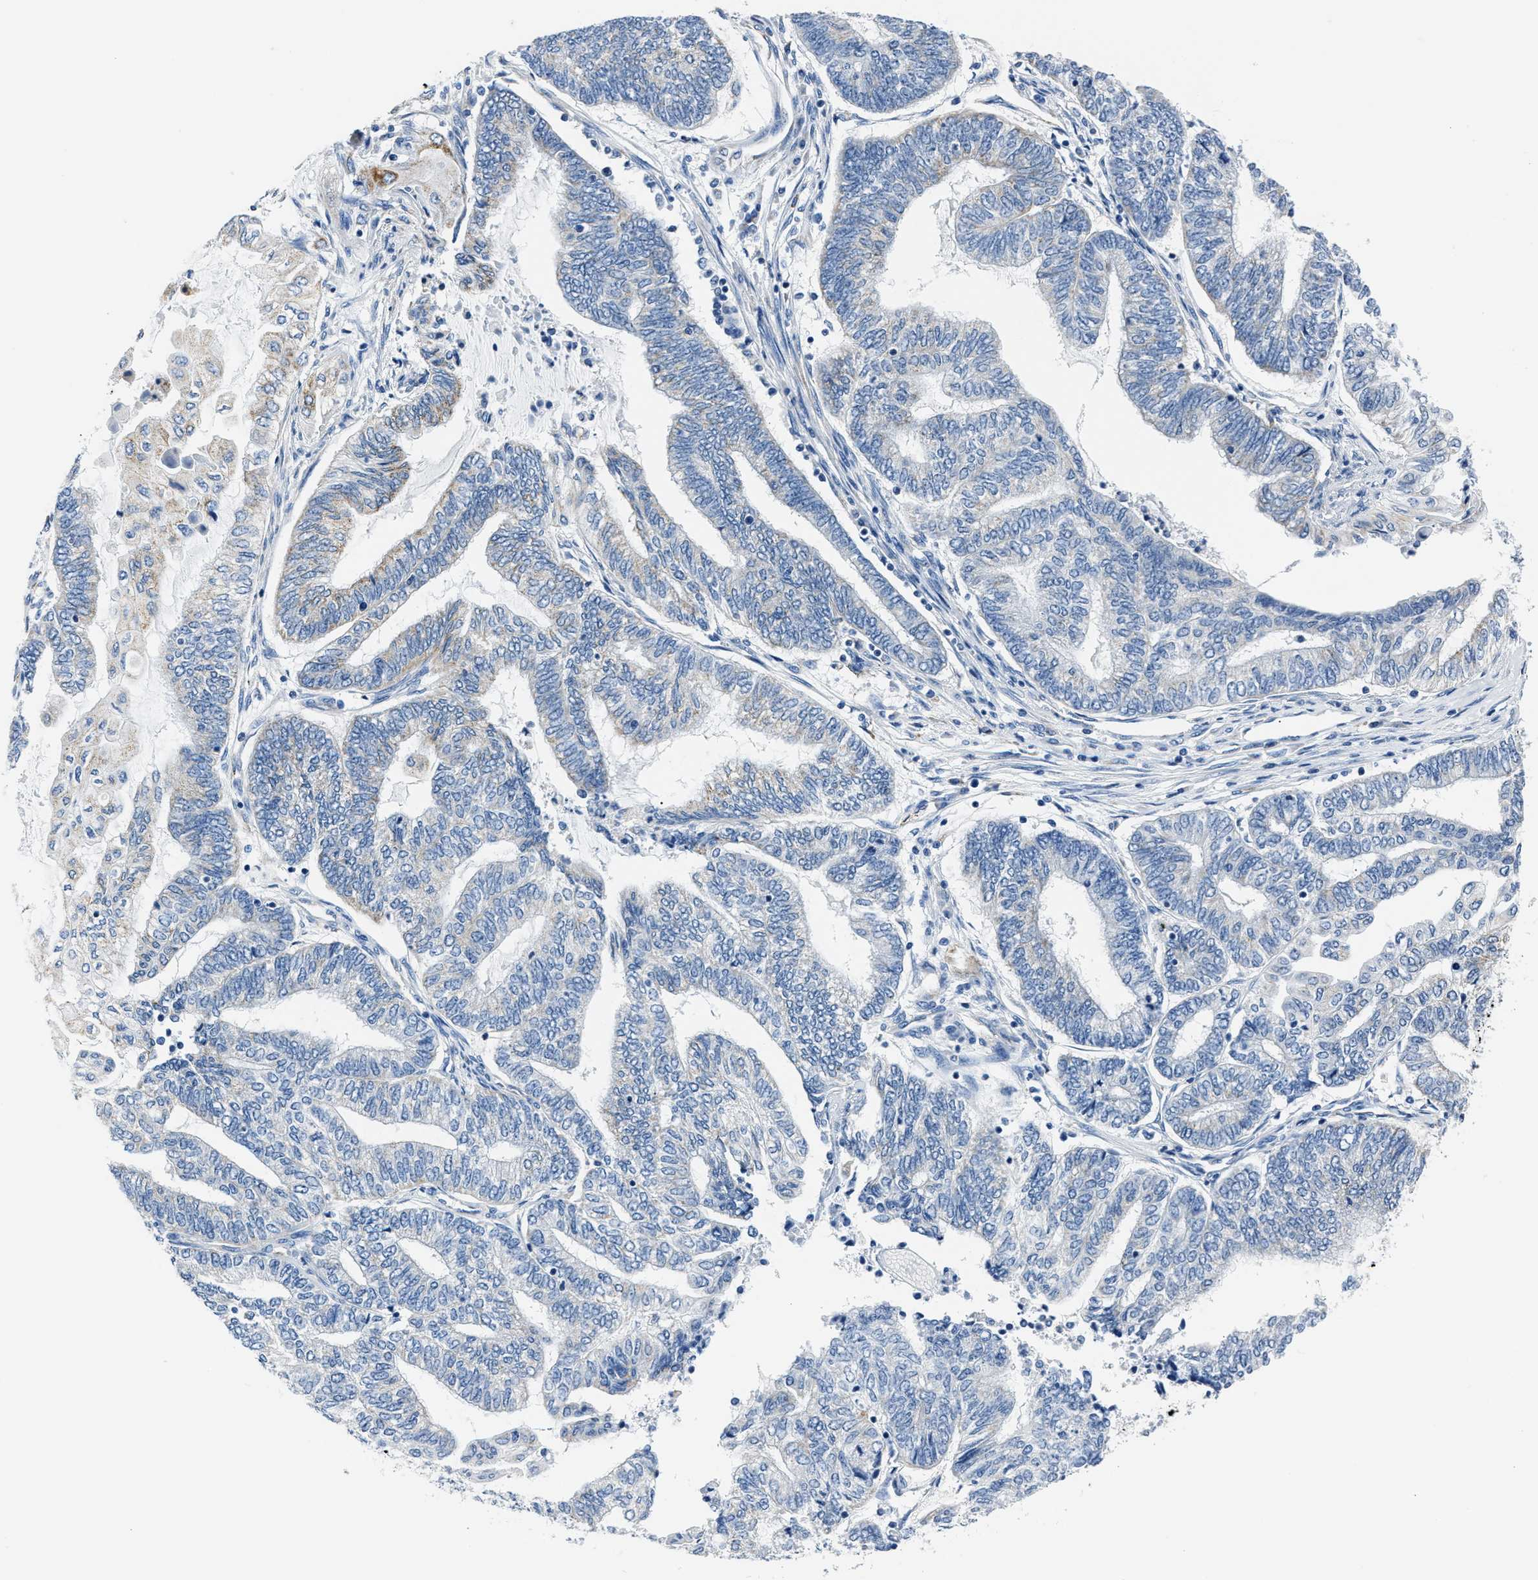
{"staining": {"intensity": "moderate", "quantity": "<25%", "location": "cytoplasmic/membranous"}, "tissue": "endometrial cancer", "cell_type": "Tumor cells", "image_type": "cancer", "snomed": [{"axis": "morphology", "description": "Adenocarcinoma, NOS"}, {"axis": "topography", "description": "Uterus"}, {"axis": "topography", "description": "Endometrium"}], "caption": "An immunohistochemistry (IHC) micrograph of tumor tissue is shown. Protein staining in brown labels moderate cytoplasmic/membranous positivity in endometrial adenocarcinoma within tumor cells.", "gene": "AMACR", "patient": {"sex": "female", "age": 70}}